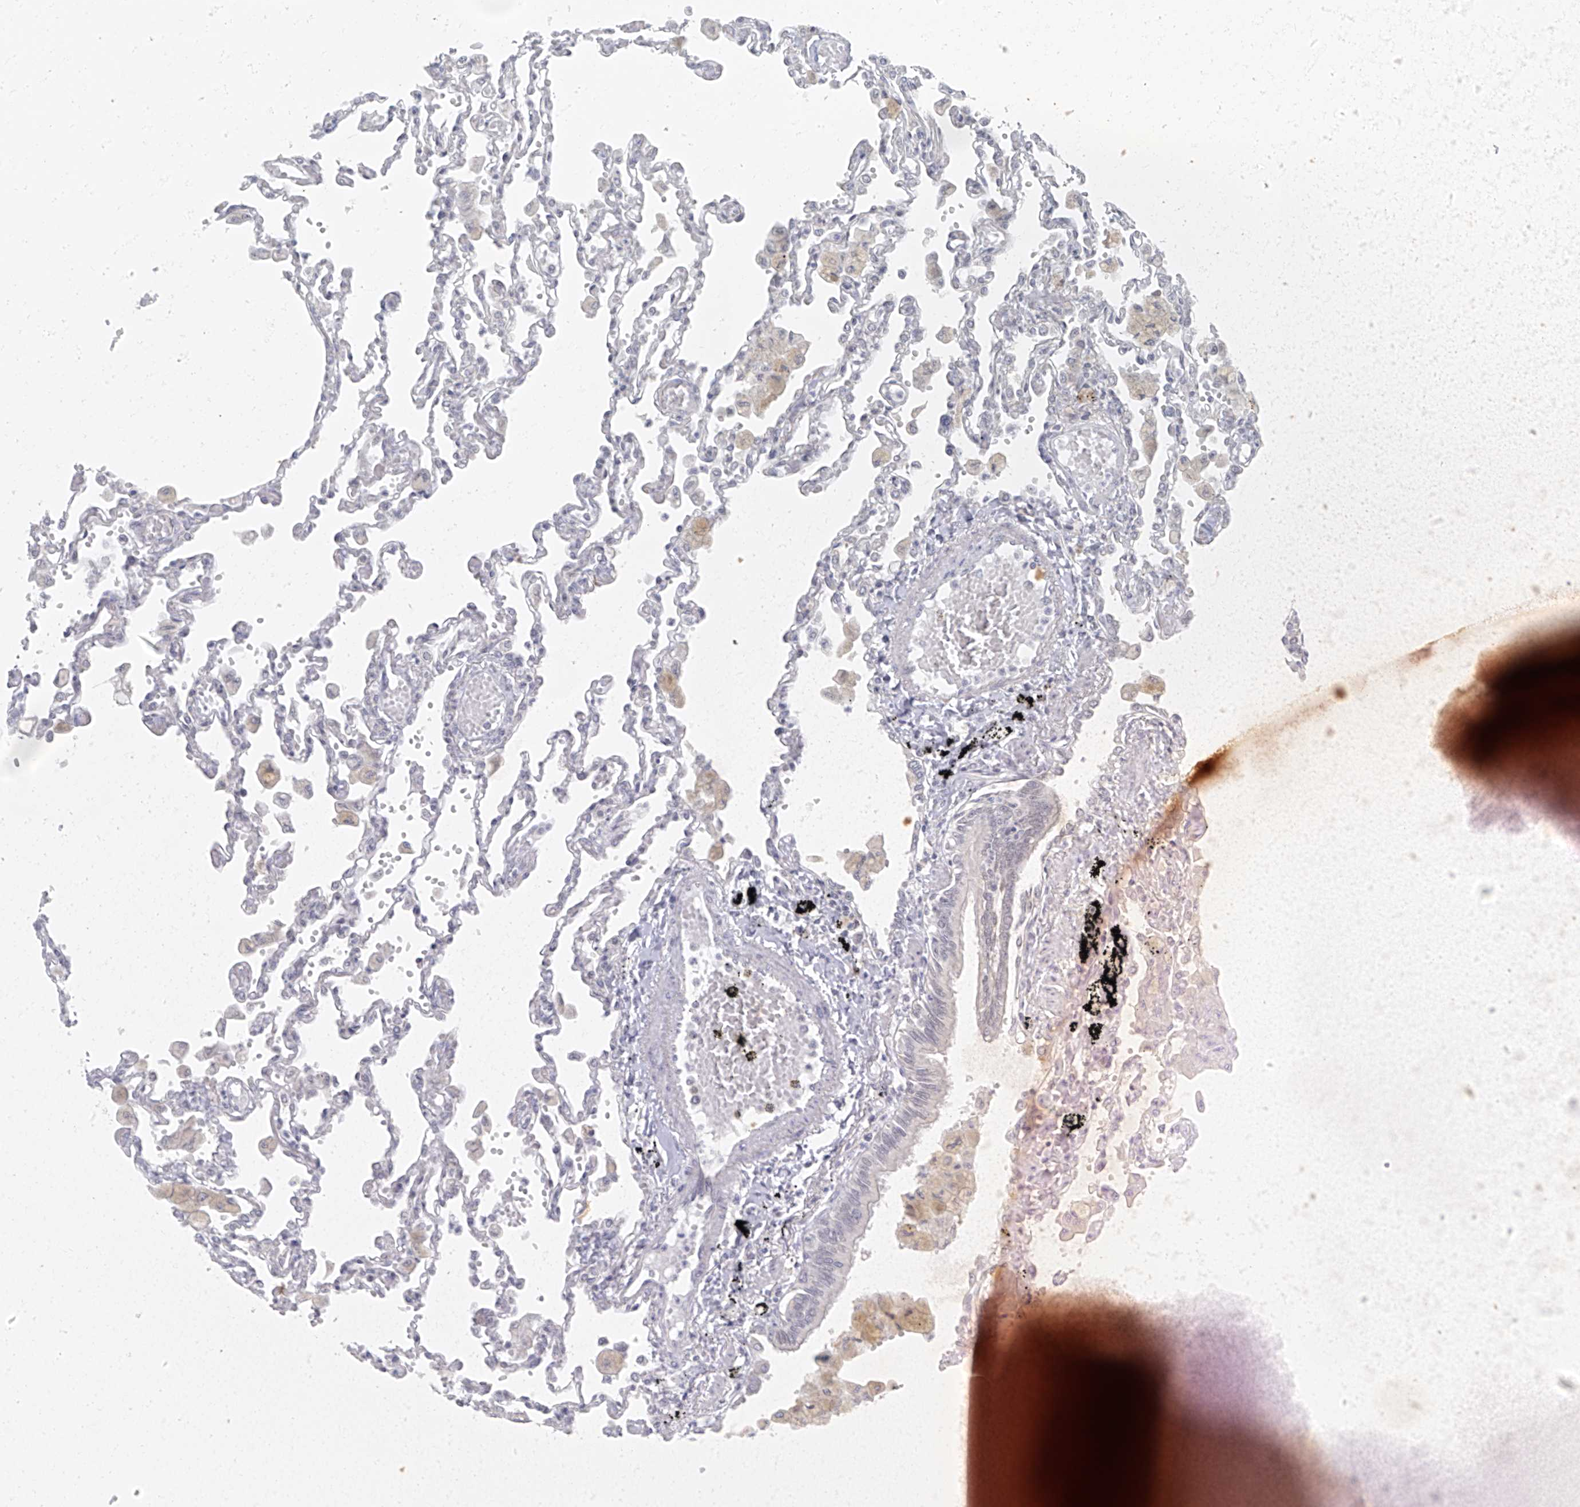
{"staining": {"intensity": "negative", "quantity": "none", "location": "none"}, "tissue": "lung", "cell_type": "Alveolar cells", "image_type": "normal", "snomed": [{"axis": "morphology", "description": "Normal tissue, NOS"}, {"axis": "topography", "description": "Bronchus"}, {"axis": "topography", "description": "Lung"}], "caption": "Histopathology image shows no protein expression in alveolar cells of normal lung. Nuclei are stained in blue.", "gene": "DYRK1B", "patient": {"sex": "female", "age": 49}}